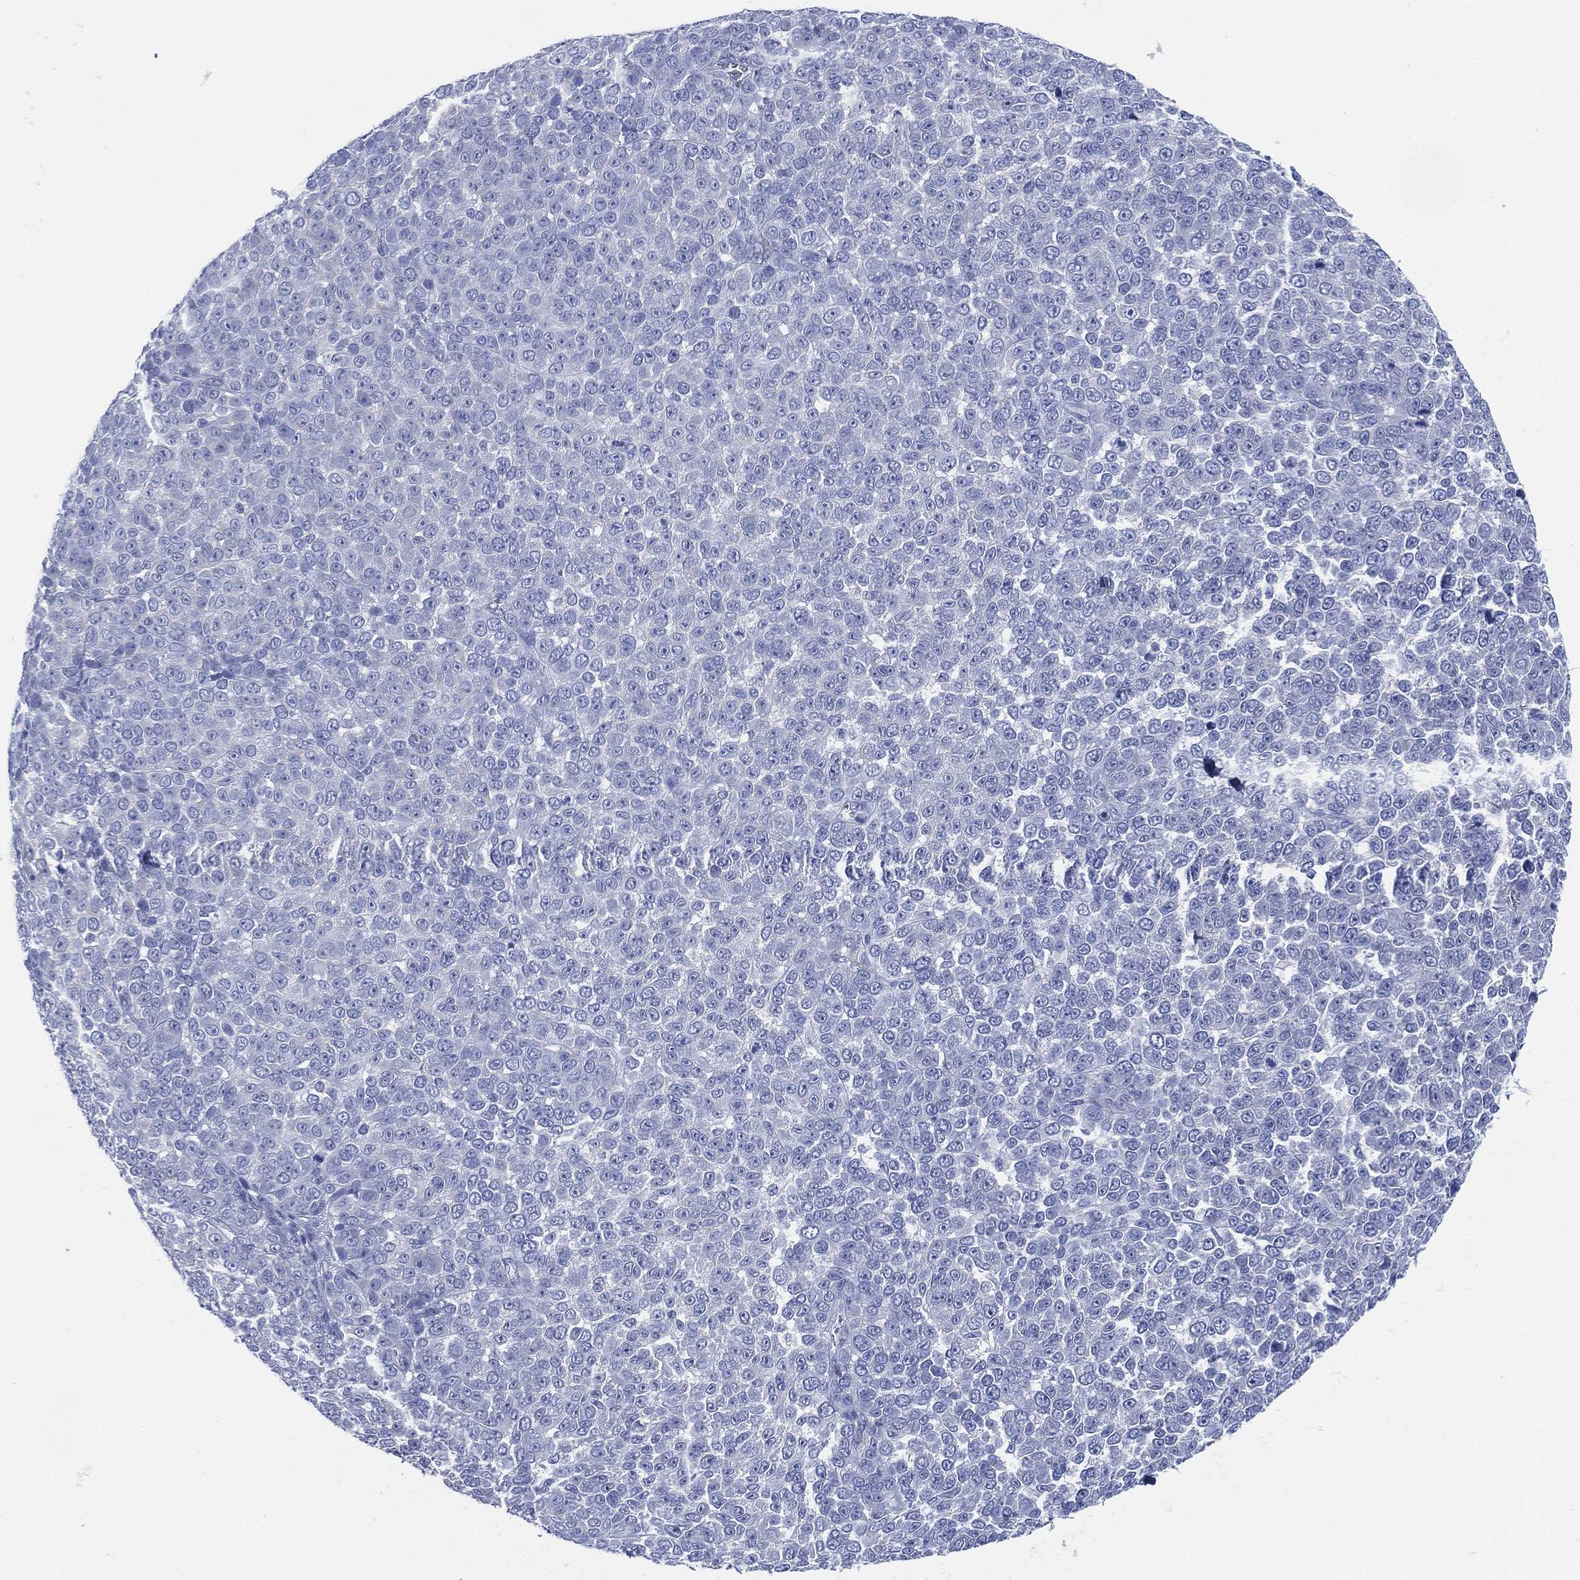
{"staining": {"intensity": "negative", "quantity": "none", "location": "none"}, "tissue": "melanoma", "cell_type": "Tumor cells", "image_type": "cancer", "snomed": [{"axis": "morphology", "description": "Malignant melanoma, NOS"}, {"axis": "topography", "description": "Skin"}], "caption": "This is an immunohistochemistry (IHC) photomicrograph of human malignant melanoma. There is no positivity in tumor cells.", "gene": "ADAD2", "patient": {"sex": "female", "age": 95}}